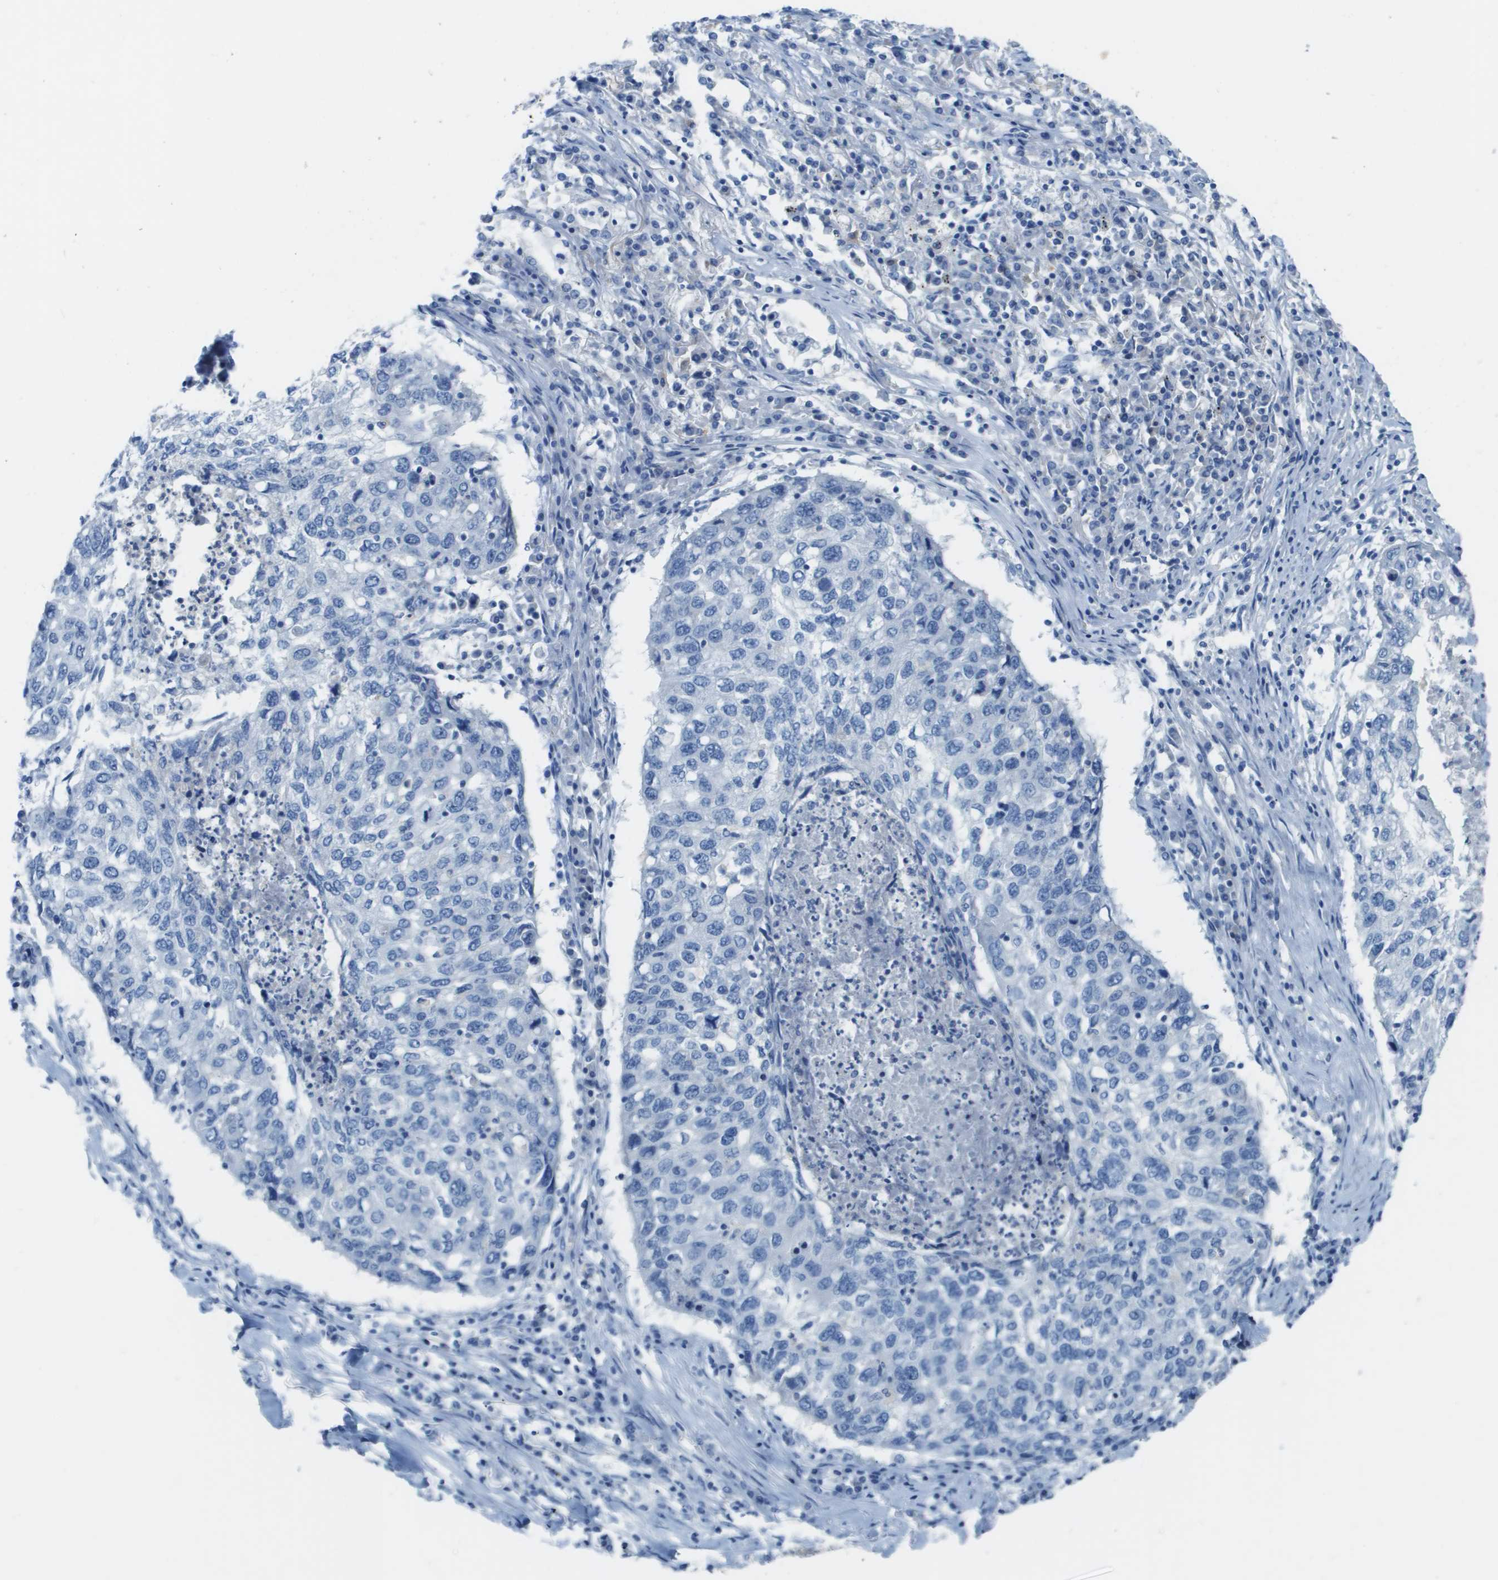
{"staining": {"intensity": "negative", "quantity": "none", "location": "none"}, "tissue": "lung cancer", "cell_type": "Tumor cells", "image_type": "cancer", "snomed": [{"axis": "morphology", "description": "Squamous cell carcinoma, NOS"}, {"axis": "topography", "description": "Lung"}], "caption": "IHC image of neoplastic tissue: lung cancer (squamous cell carcinoma) stained with DAB shows no significant protein staining in tumor cells. Brightfield microscopy of immunohistochemistry stained with DAB (3,3'-diaminobenzidine) (brown) and hematoxylin (blue), captured at high magnification.", "gene": "CD46", "patient": {"sex": "female", "age": 63}}